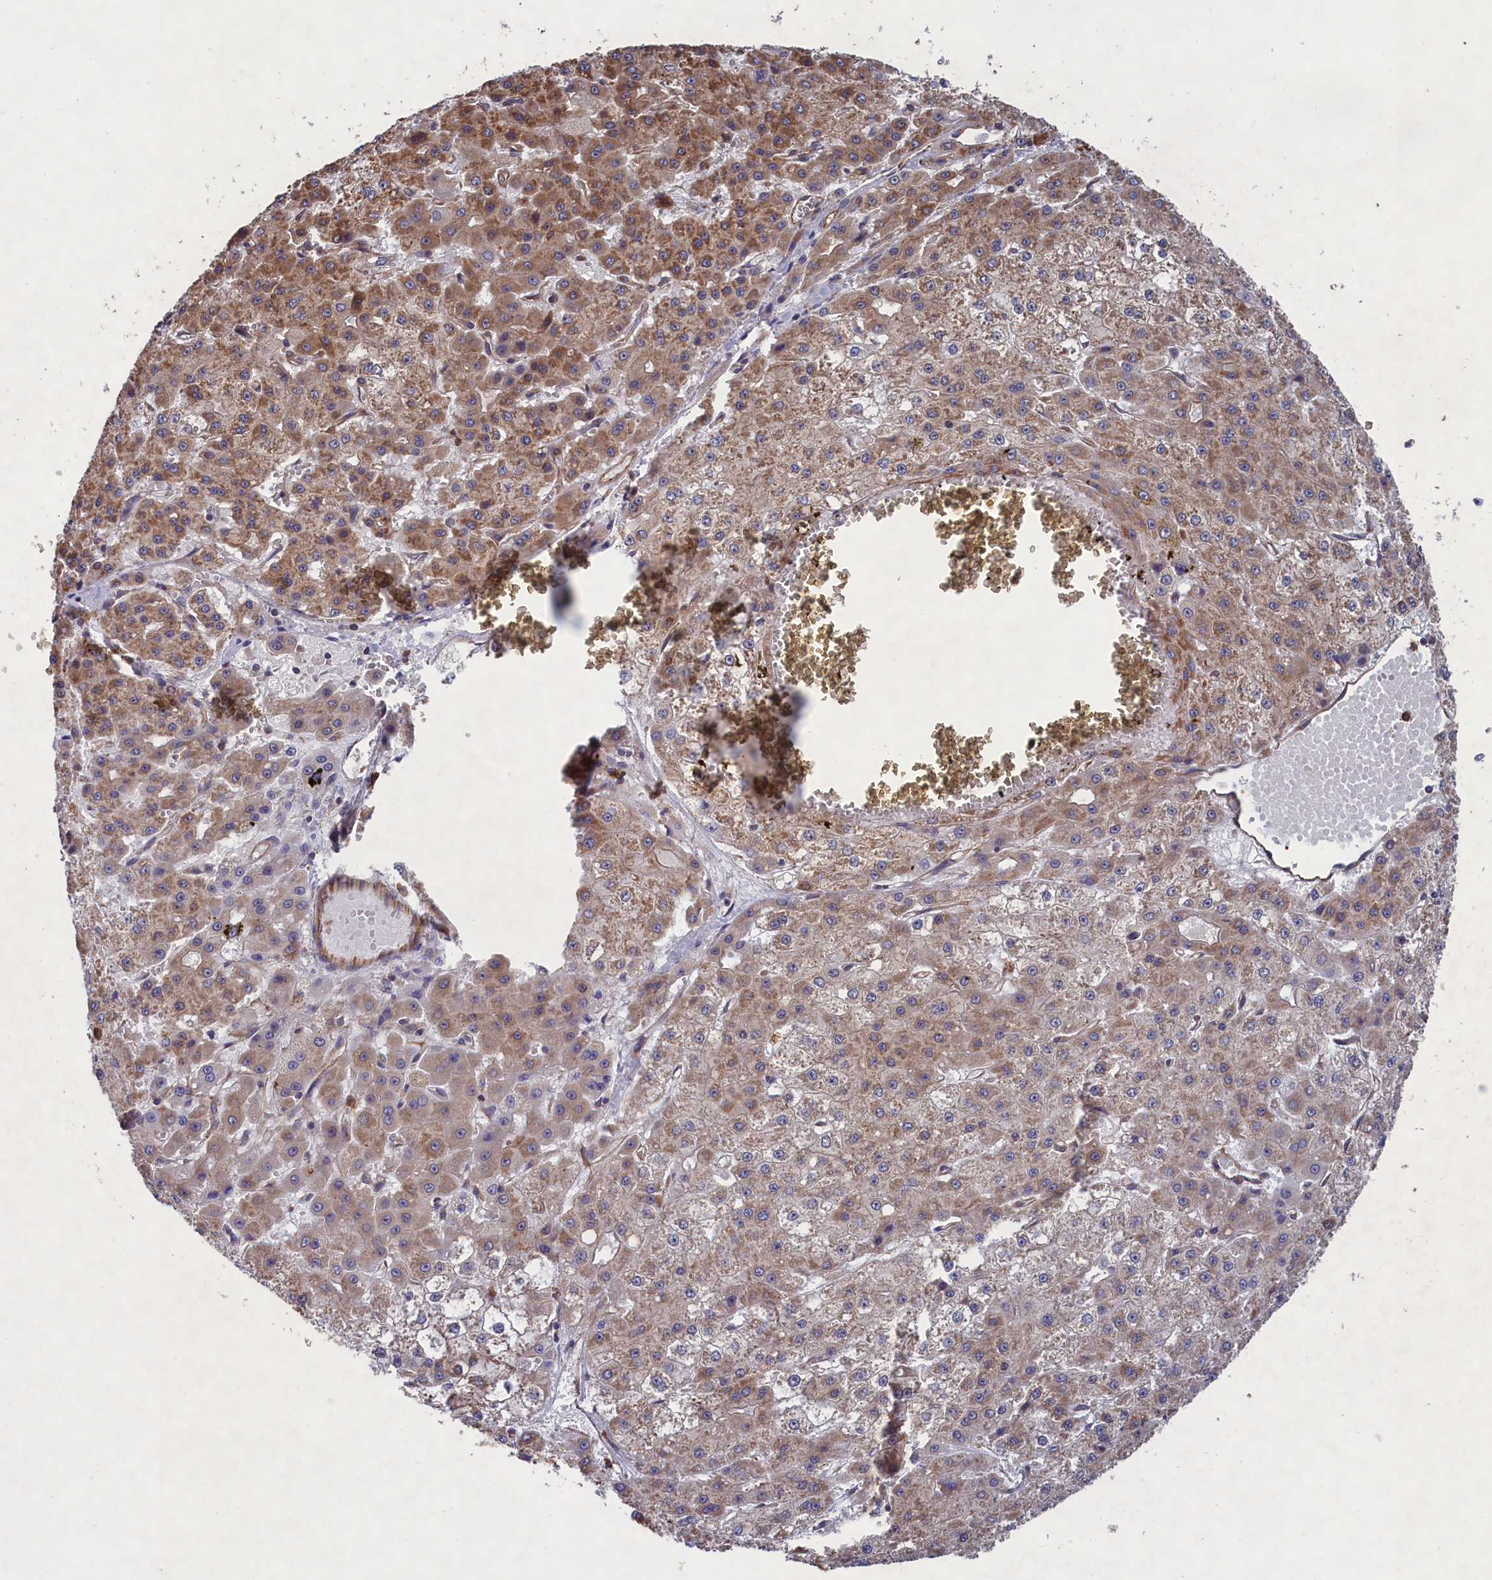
{"staining": {"intensity": "moderate", "quantity": "25%-75%", "location": "cytoplasmic/membranous"}, "tissue": "liver cancer", "cell_type": "Tumor cells", "image_type": "cancer", "snomed": [{"axis": "morphology", "description": "Carcinoma, Hepatocellular, NOS"}, {"axis": "topography", "description": "Liver"}], "caption": "DAB immunohistochemical staining of human hepatocellular carcinoma (liver) reveals moderate cytoplasmic/membranous protein staining in approximately 25%-75% of tumor cells. (Brightfield microscopy of DAB IHC at high magnification).", "gene": "CCDC124", "patient": {"sex": "male", "age": 47}}